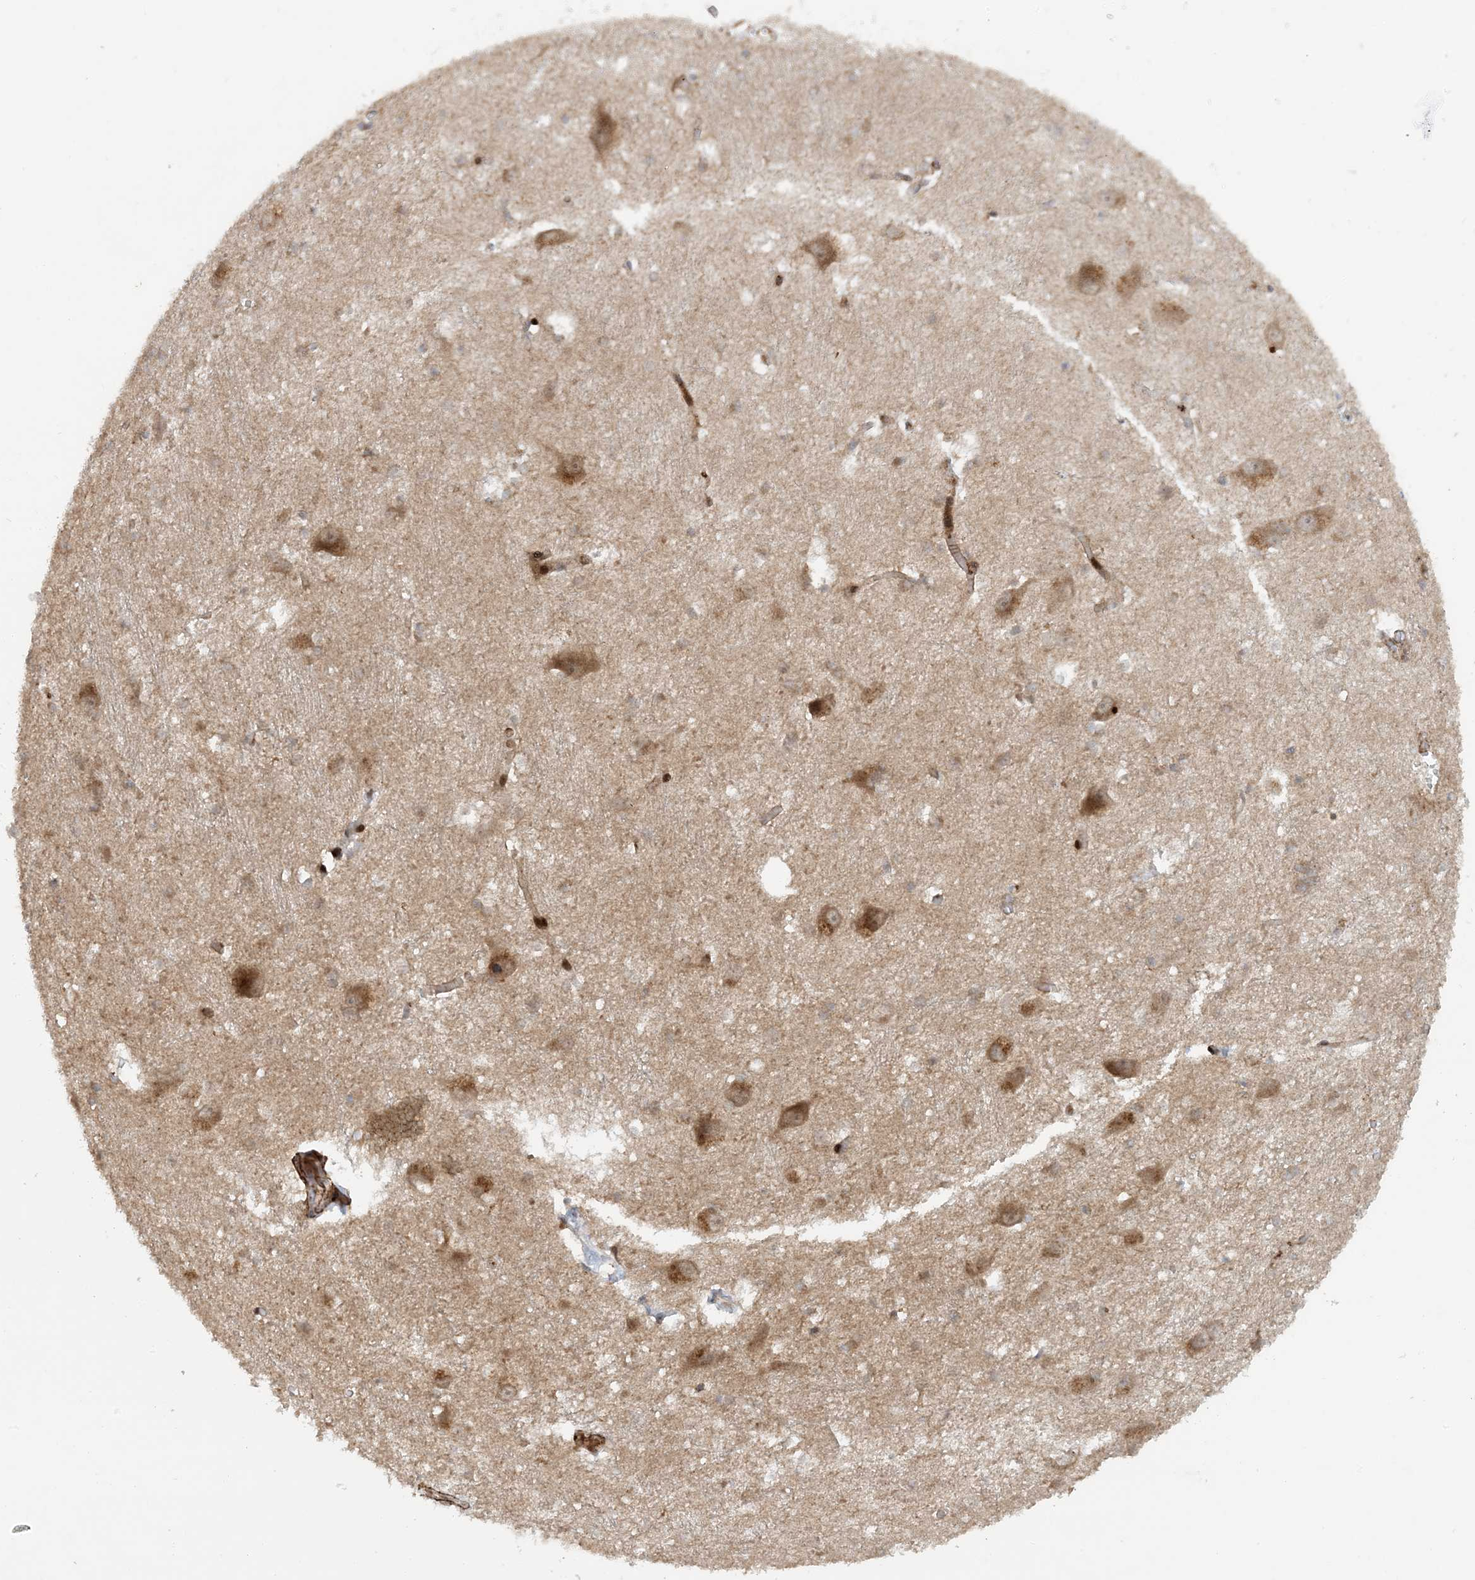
{"staining": {"intensity": "weak", "quantity": "<25%", "location": "cytoplasmic/membranous"}, "tissue": "caudate", "cell_type": "Glial cells", "image_type": "normal", "snomed": [{"axis": "morphology", "description": "Normal tissue, NOS"}, {"axis": "topography", "description": "Lateral ventricle wall"}], "caption": "There is no significant positivity in glial cells of caudate. Brightfield microscopy of immunohistochemistry (IHC) stained with DAB (brown) and hematoxylin (blue), captured at high magnification.", "gene": "STAM2", "patient": {"sex": "male", "age": 37}}